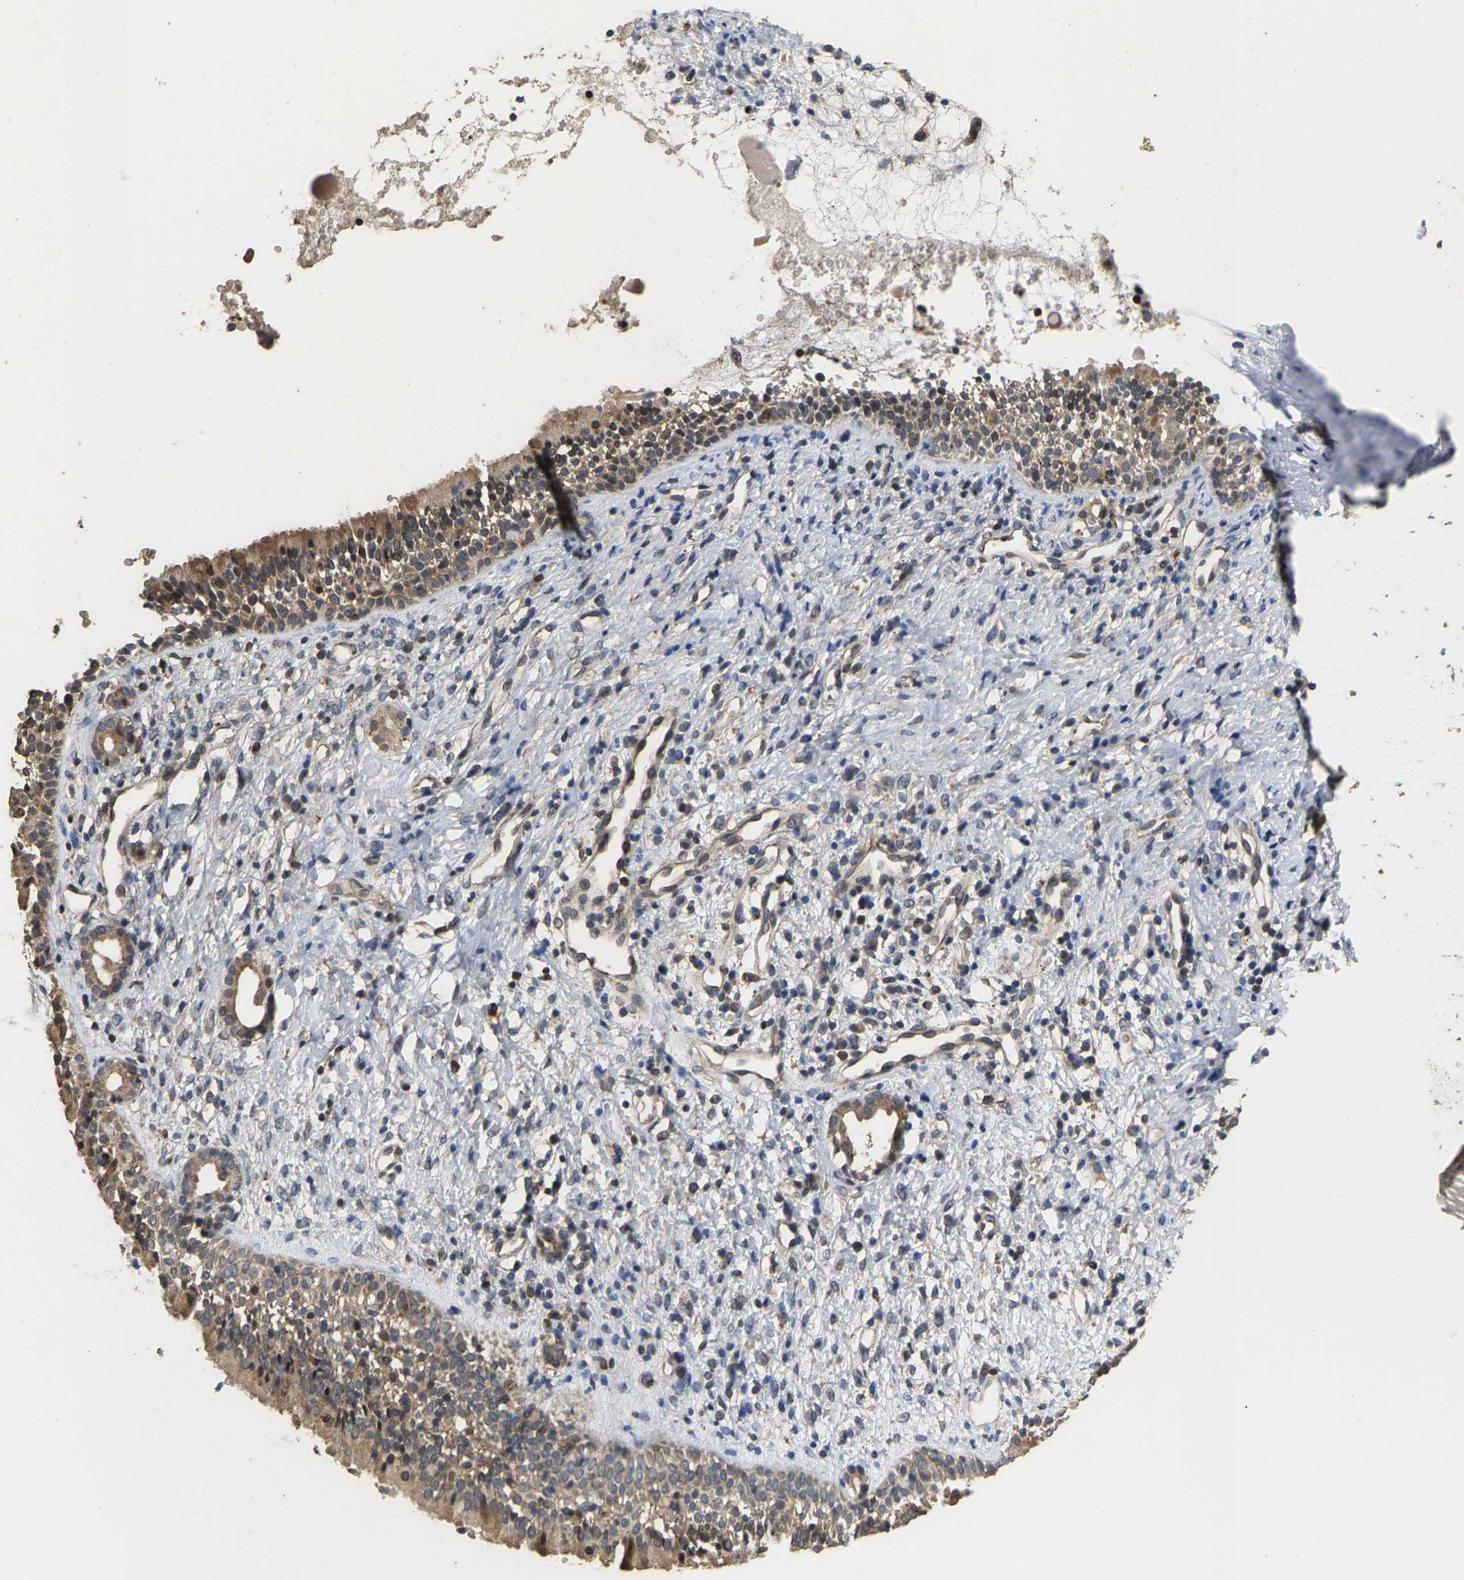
{"staining": {"intensity": "moderate", "quantity": ">75%", "location": "cytoplasmic/membranous"}, "tissue": "nasopharynx", "cell_type": "Respiratory epithelial cells", "image_type": "normal", "snomed": [{"axis": "morphology", "description": "Normal tissue, NOS"}, {"axis": "topography", "description": "Nasopharynx"}], "caption": "Unremarkable nasopharynx was stained to show a protein in brown. There is medium levels of moderate cytoplasmic/membranous positivity in approximately >75% of respiratory epithelial cells.", "gene": "TDRKH", "patient": {"sex": "male", "age": 22}}